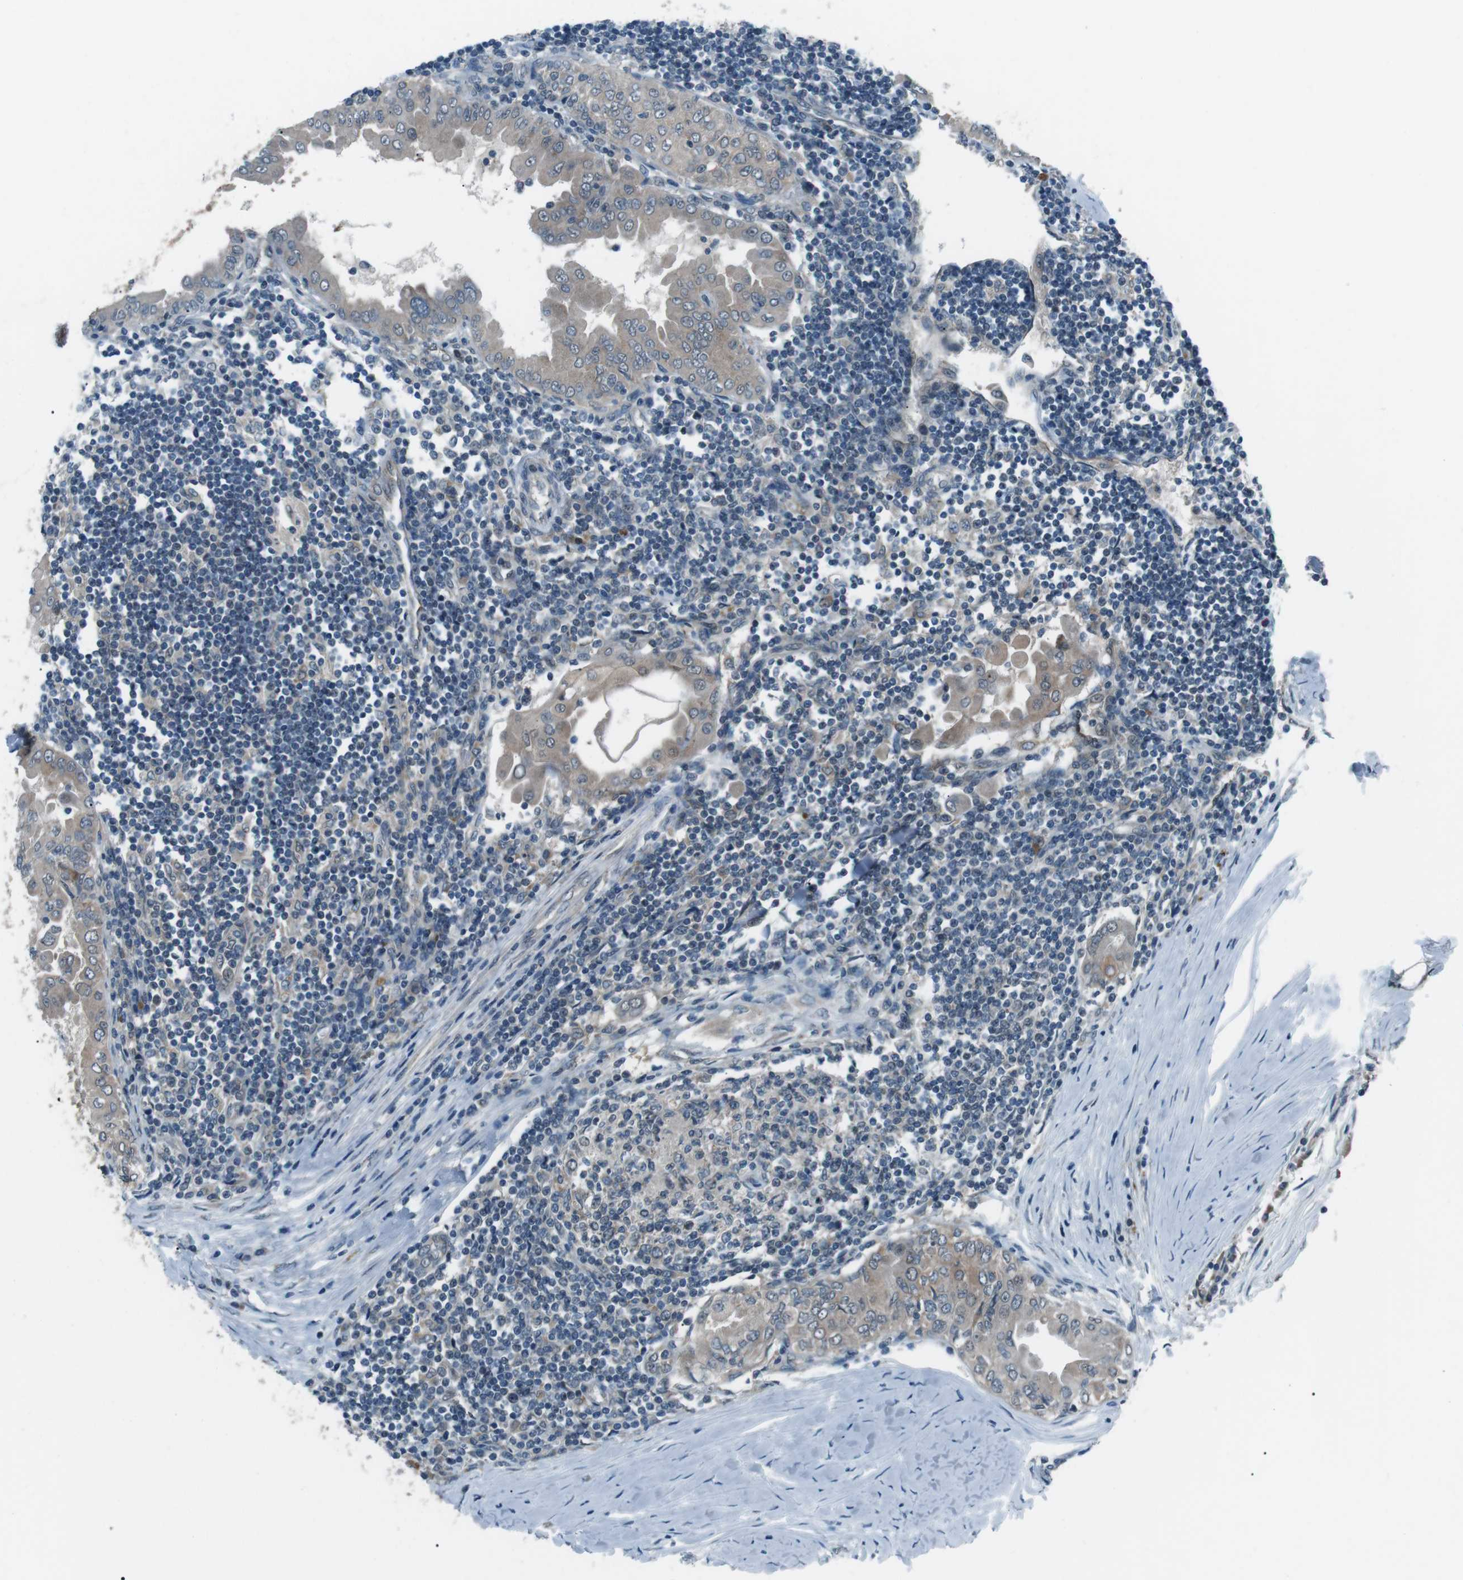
{"staining": {"intensity": "weak", "quantity": ">75%", "location": "cytoplasmic/membranous"}, "tissue": "thyroid cancer", "cell_type": "Tumor cells", "image_type": "cancer", "snomed": [{"axis": "morphology", "description": "Papillary adenocarcinoma, NOS"}, {"axis": "topography", "description": "Thyroid gland"}], "caption": "Weak cytoplasmic/membranous protein expression is present in approximately >75% of tumor cells in thyroid cancer (papillary adenocarcinoma). The protein of interest is stained brown, and the nuclei are stained in blue (DAB (3,3'-diaminobenzidine) IHC with brightfield microscopy, high magnification).", "gene": "LRIG2", "patient": {"sex": "male", "age": 33}}